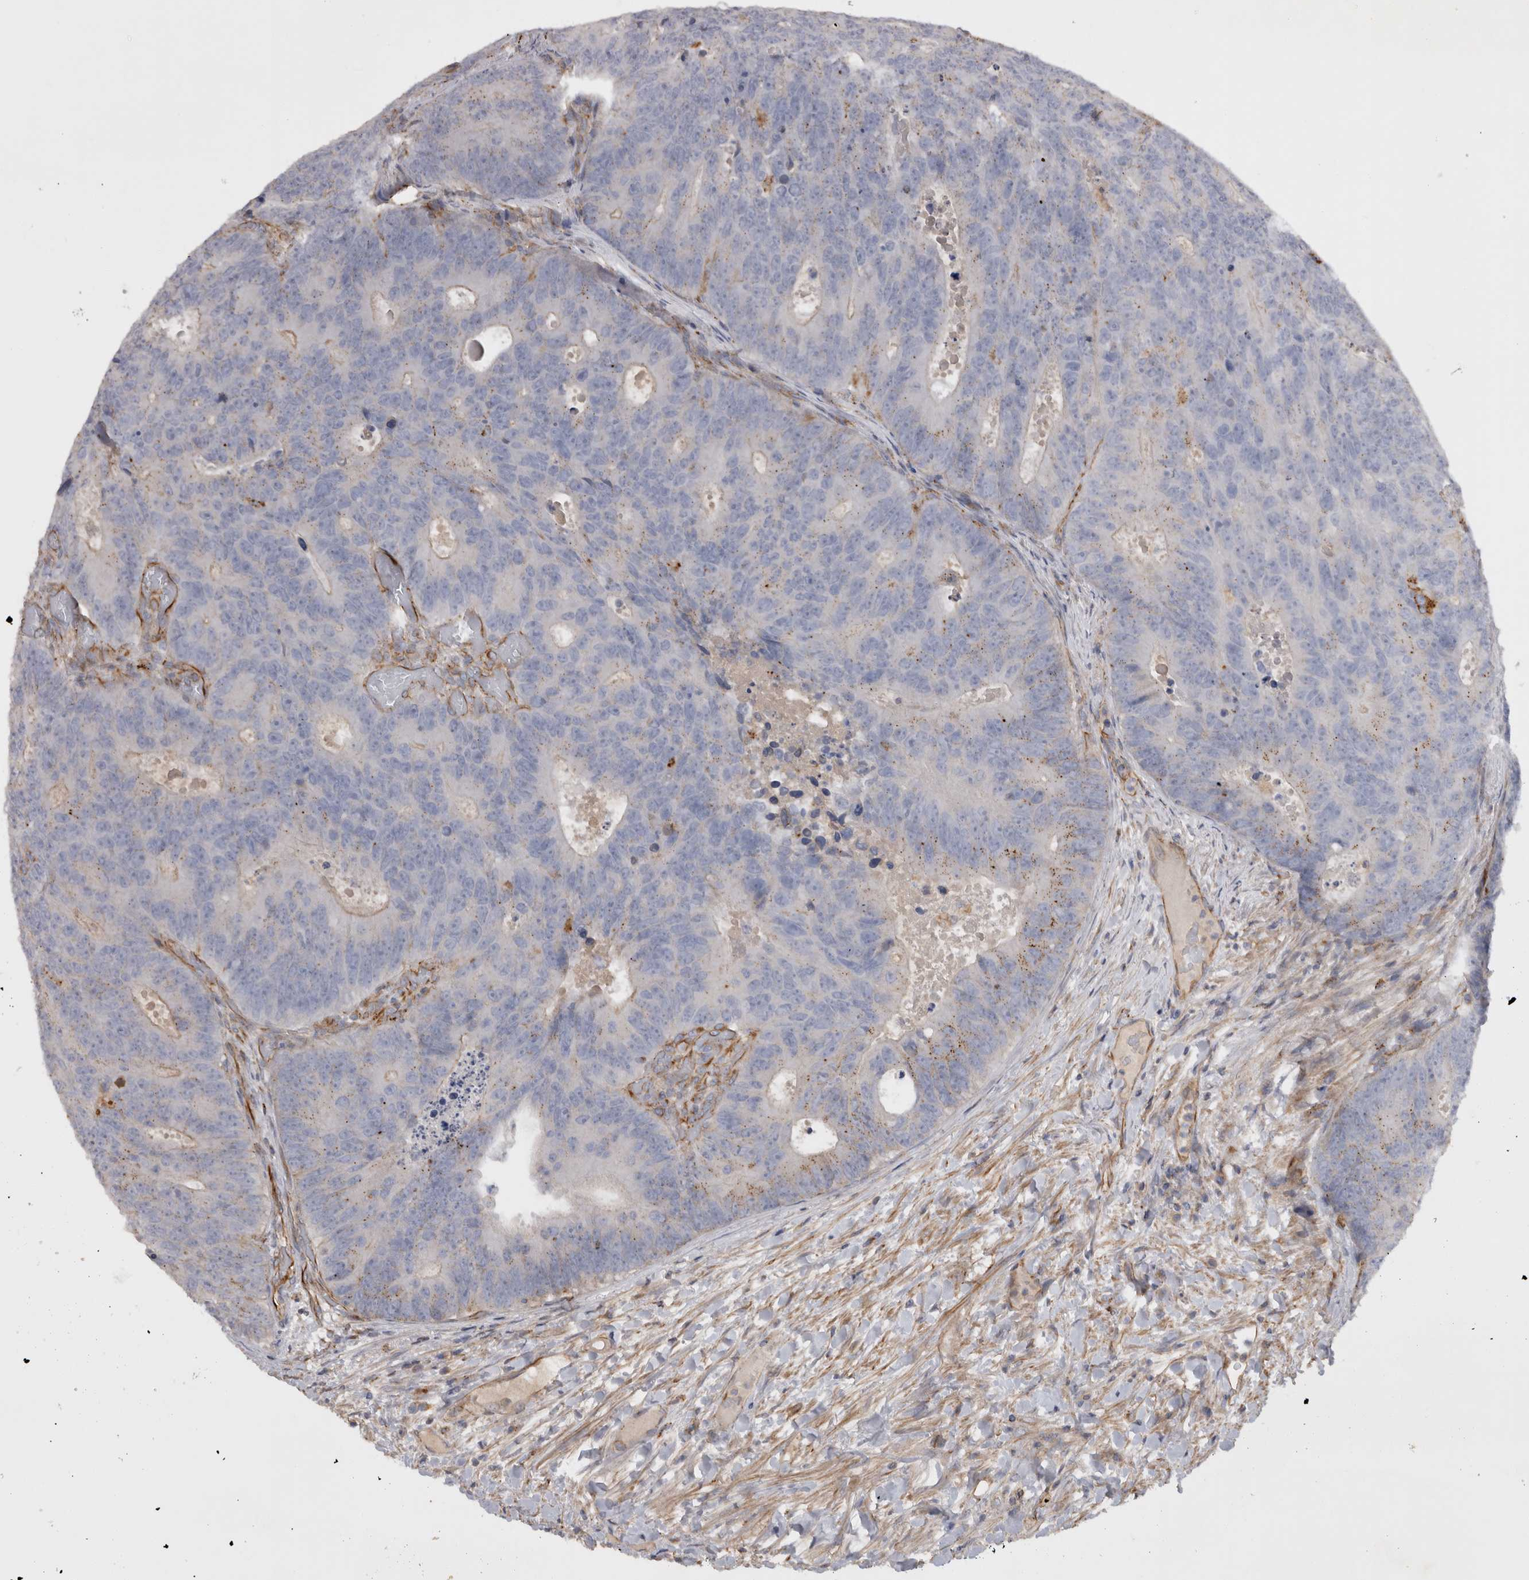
{"staining": {"intensity": "weak", "quantity": "<25%", "location": "cytoplasmic/membranous"}, "tissue": "colorectal cancer", "cell_type": "Tumor cells", "image_type": "cancer", "snomed": [{"axis": "morphology", "description": "Adenocarcinoma, NOS"}, {"axis": "topography", "description": "Colon"}], "caption": "The image demonstrates no staining of tumor cells in colorectal cancer.", "gene": "STRADB", "patient": {"sex": "male", "age": 87}}